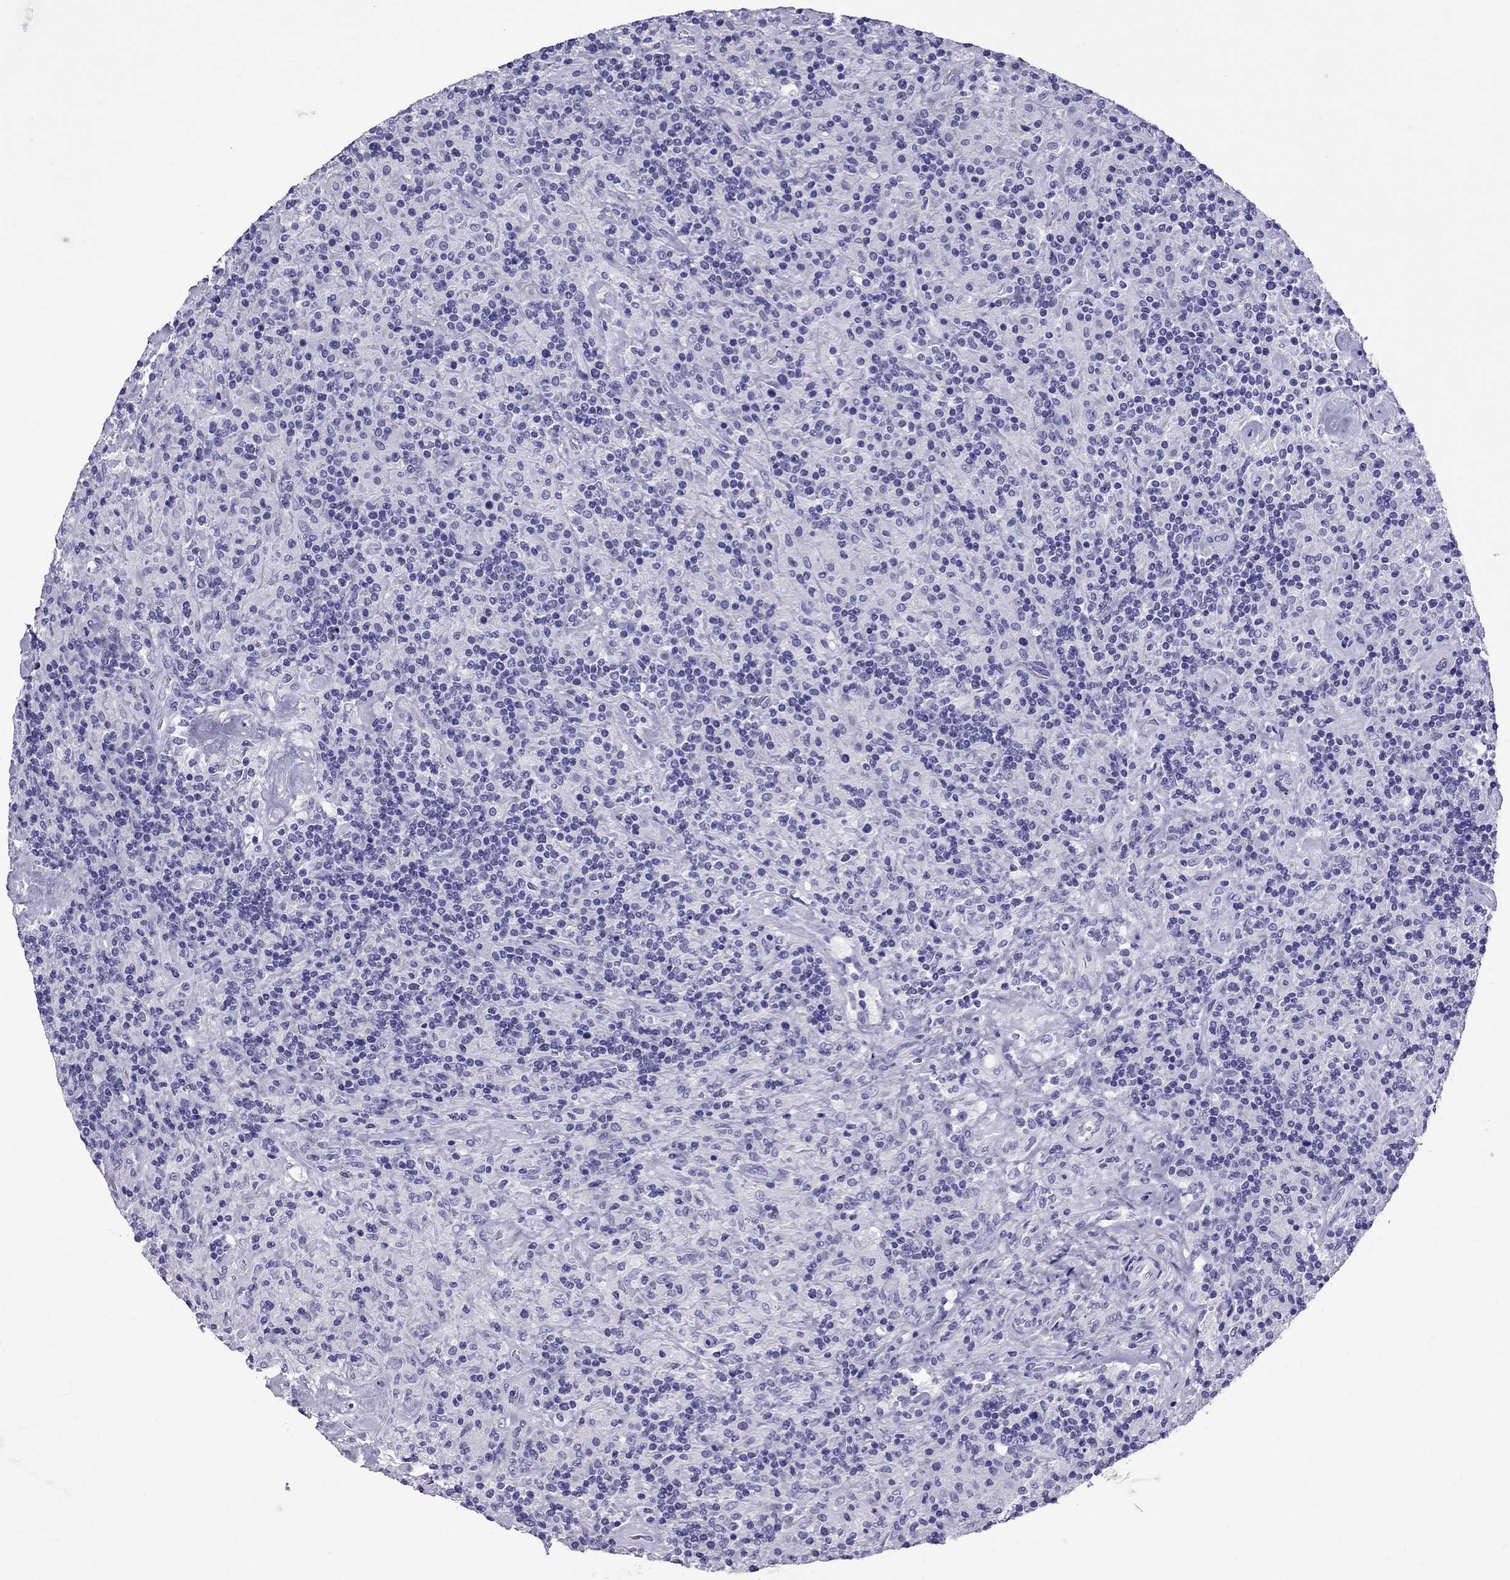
{"staining": {"intensity": "negative", "quantity": "none", "location": "none"}, "tissue": "lymphoma", "cell_type": "Tumor cells", "image_type": "cancer", "snomed": [{"axis": "morphology", "description": "Hodgkin's disease, NOS"}, {"axis": "topography", "description": "Lymph node"}], "caption": "There is no significant staining in tumor cells of Hodgkin's disease.", "gene": "SCART1", "patient": {"sex": "male", "age": 70}}